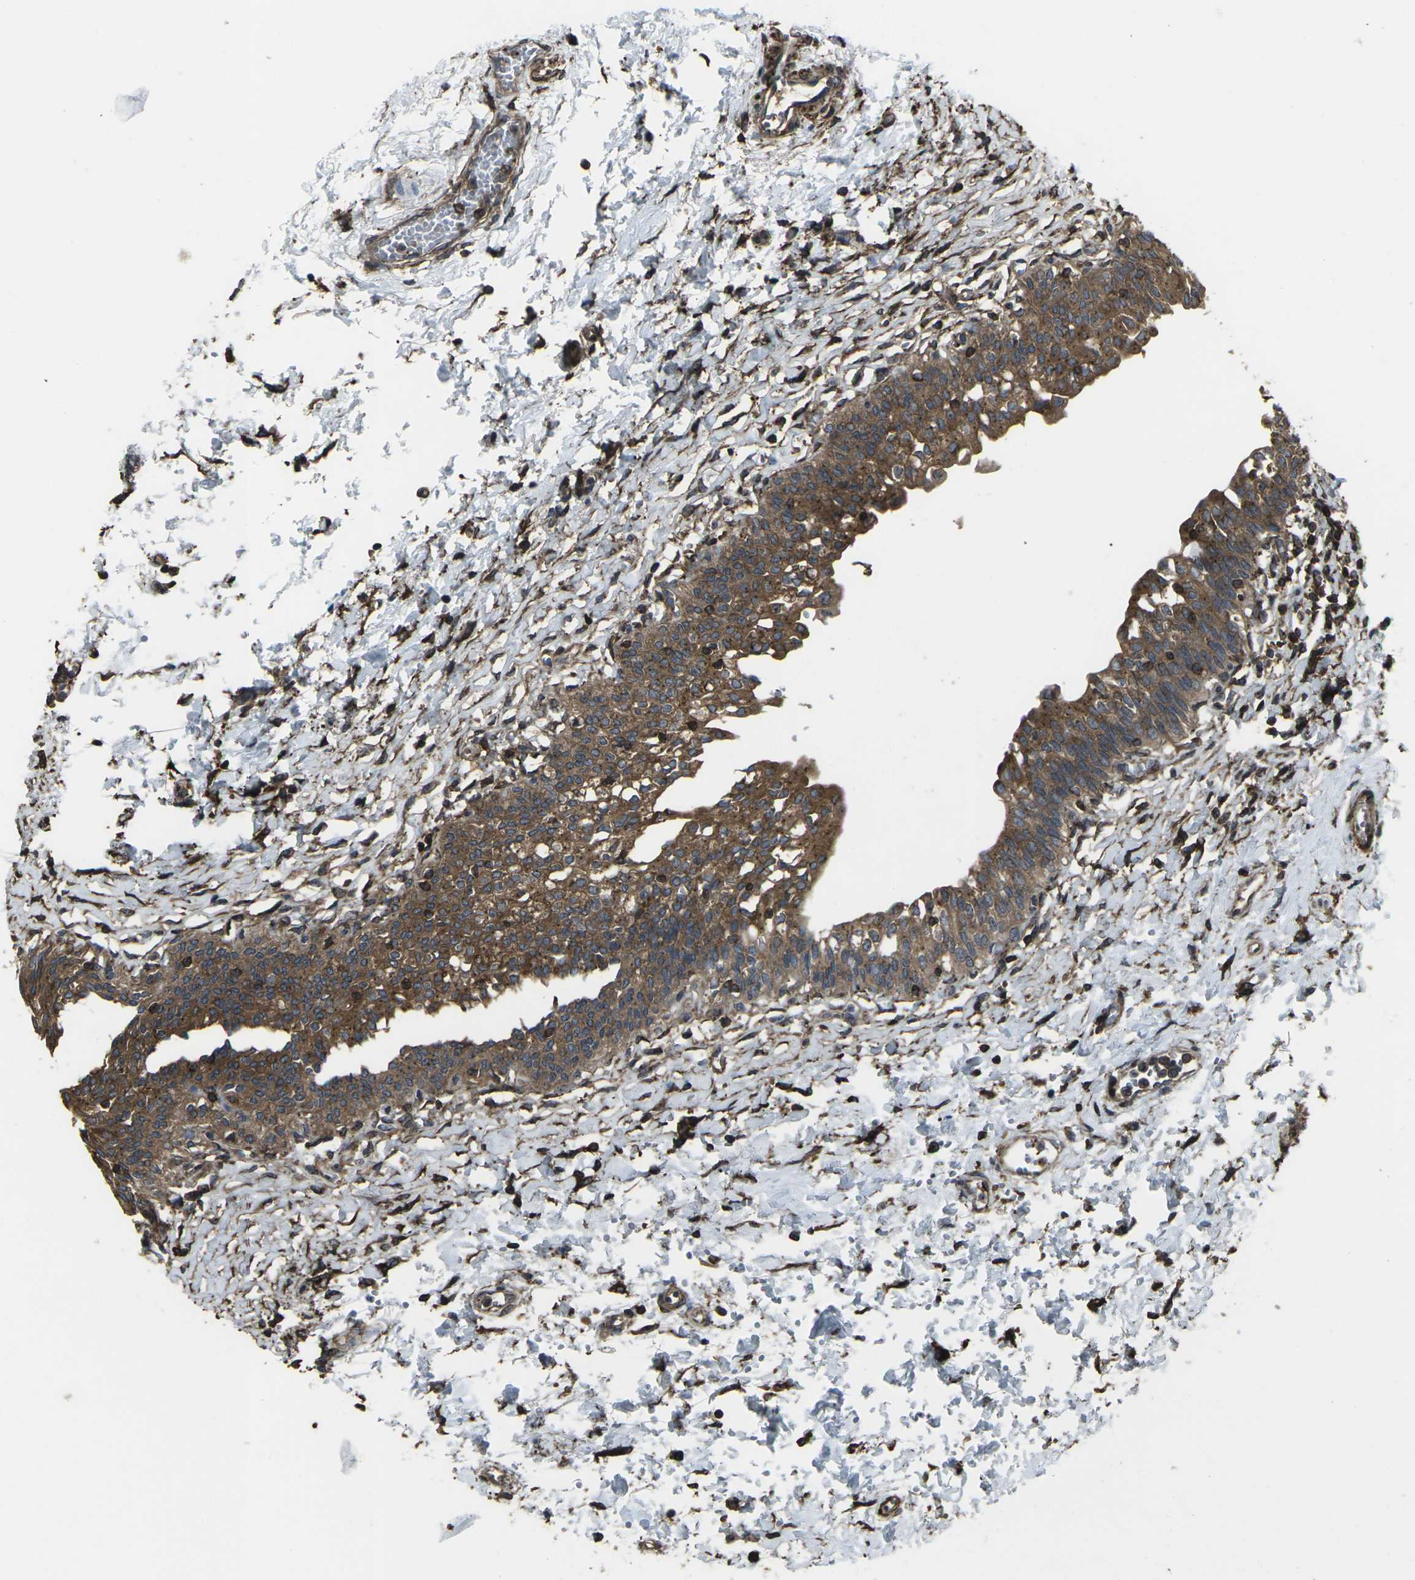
{"staining": {"intensity": "strong", "quantity": ">75%", "location": "cytoplasmic/membranous"}, "tissue": "urinary bladder", "cell_type": "Urothelial cells", "image_type": "normal", "snomed": [{"axis": "morphology", "description": "Normal tissue, NOS"}, {"axis": "topography", "description": "Urinary bladder"}], "caption": "IHC micrograph of unremarkable urinary bladder: human urinary bladder stained using immunohistochemistry (IHC) displays high levels of strong protein expression localized specifically in the cytoplasmic/membranous of urothelial cells, appearing as a cytoplasmic/membranous brown color.", "gene": "PRKACB", "patient": {"sex": "male", "age": 55}}